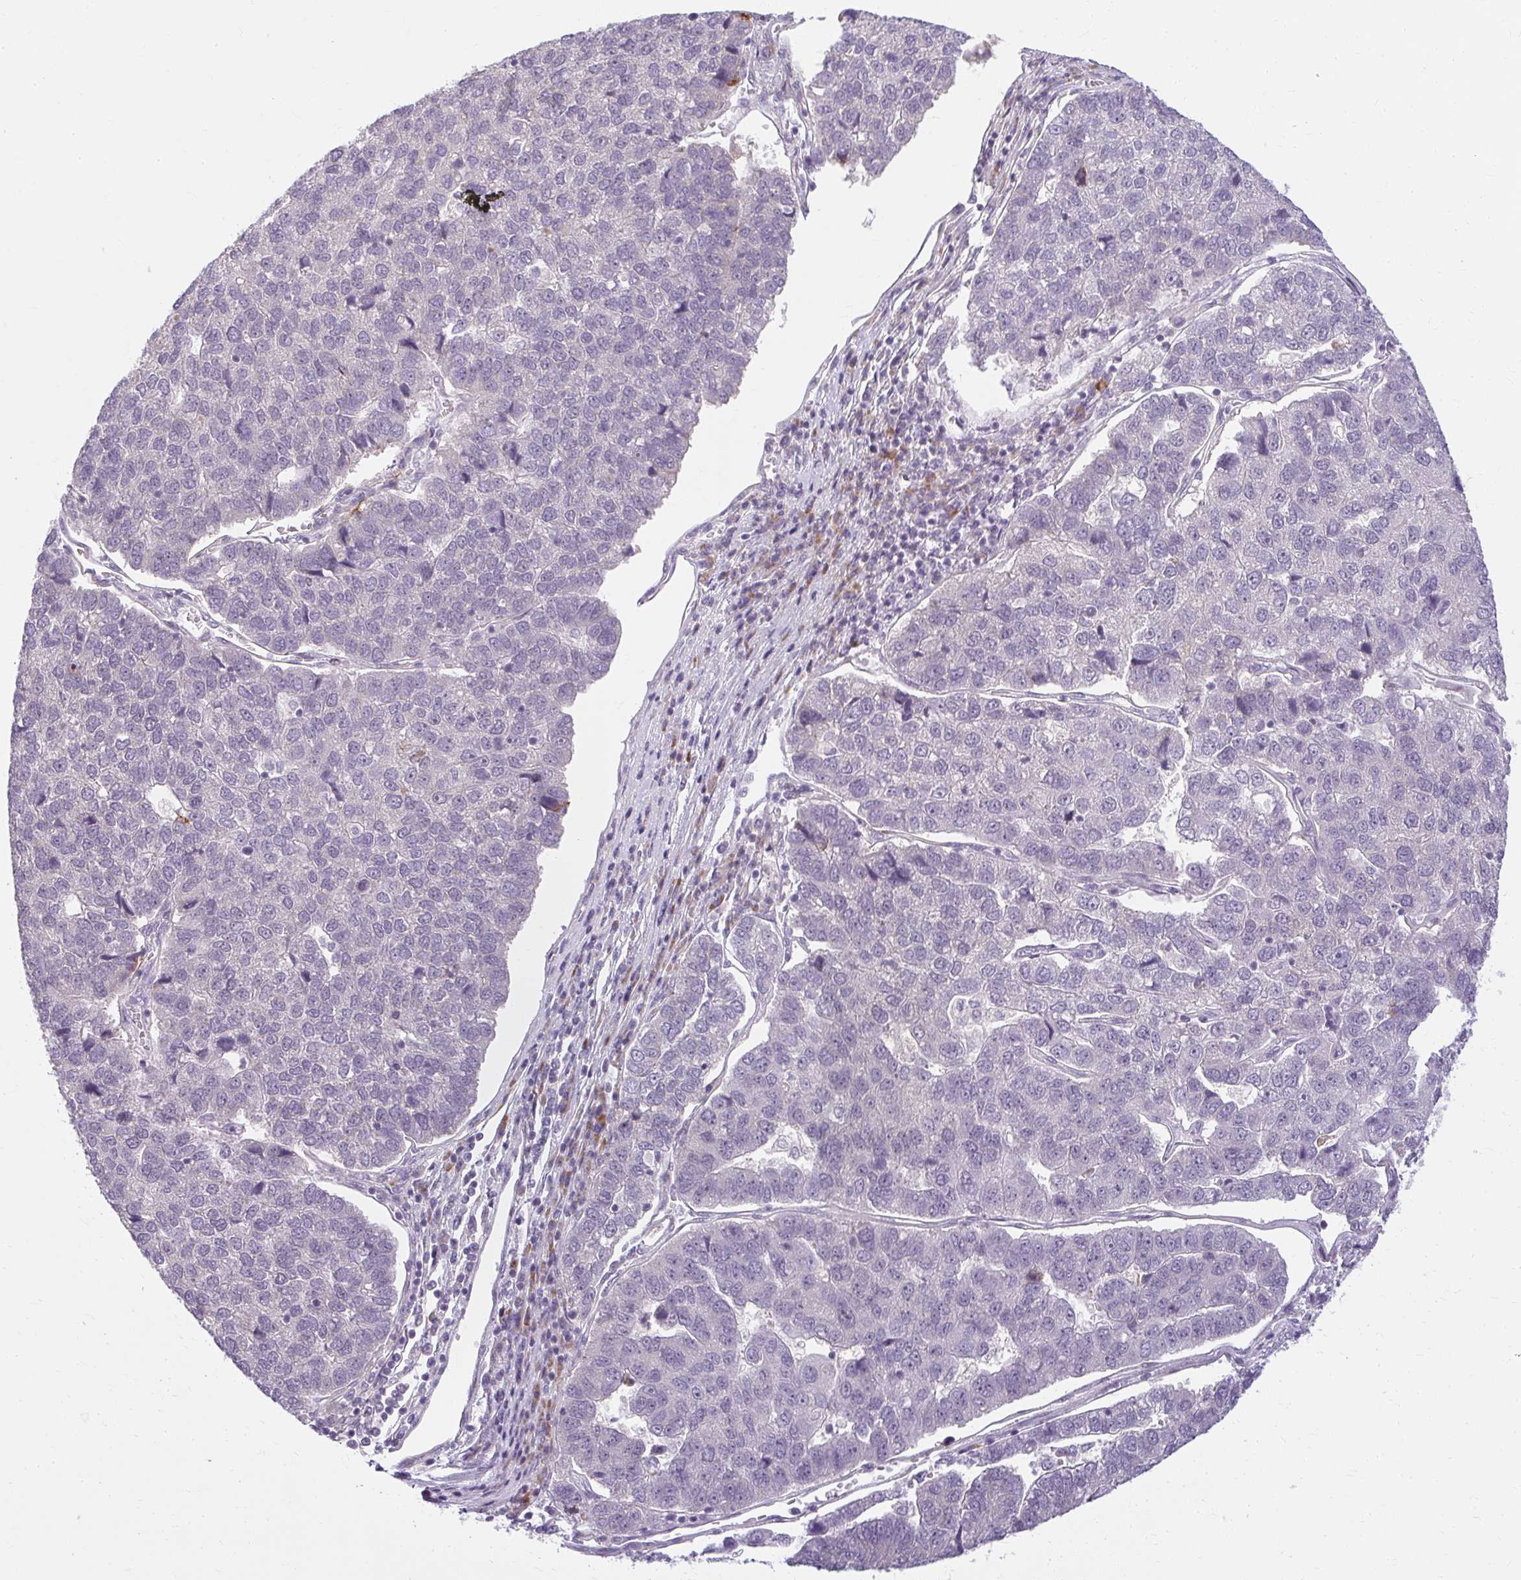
{"staining": {"intensity": "negative", "quantity": "none", "location": "none"}, "tissue": "pancreatic cancer", "cell_type": "Tumor cells", "image_type": "cancer", "snomed": [{"axis": "morphology", "description": "Adenocarcinoma, NOS"}, {"axis": "topography", "description": "Pancreas"}], "caption": "Immunohistochemistry micrograph of neoplastic tissue: adenocarcinoma (pancreatic) stained with DAB displays no significant protein positivity in tumor cells.", "gene": "ZFYVE26", "patient": {"sex": "female", "age": 61}}